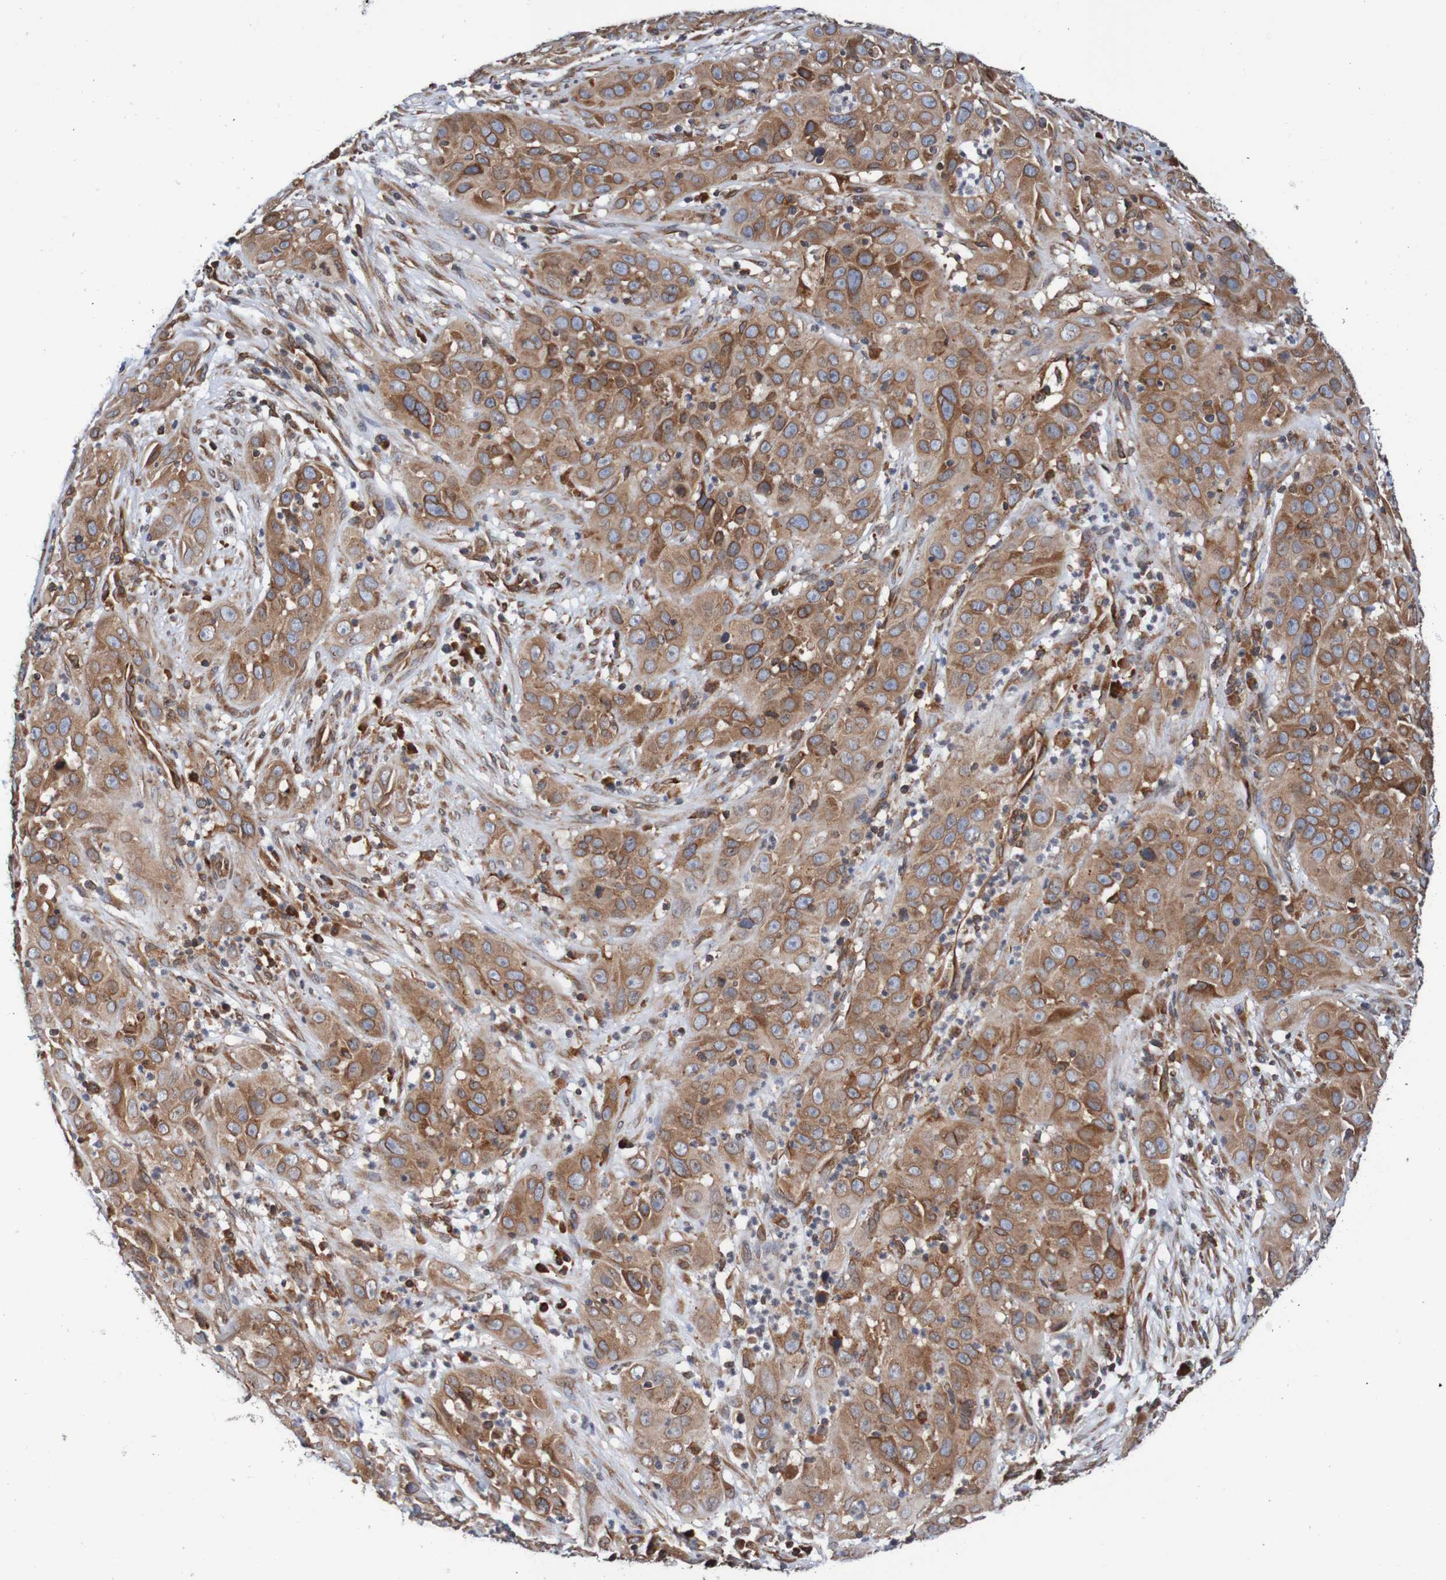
{"staining": {"intensity": "moderate", "quantity": ">75%", "location": "cytoplasmic/membranous,nuclear"}, "tissue": "cervical cancer", "cell_type": "Tumor cells", "image_type": "cancer", "snomed": [{"axis": "morphology", "description": "Squamous cell carcinoma, NOS"}, {"axis": "topography", "description": "Cervix"}], "caption": "Tumor cells show medium levels of moderate cytoplasmic/membranous and nuclear staining in approximately >75% of cells in human cervical cancer.", "gene": "TMEM109", "patient": {"sex": "female", "age": 32}}